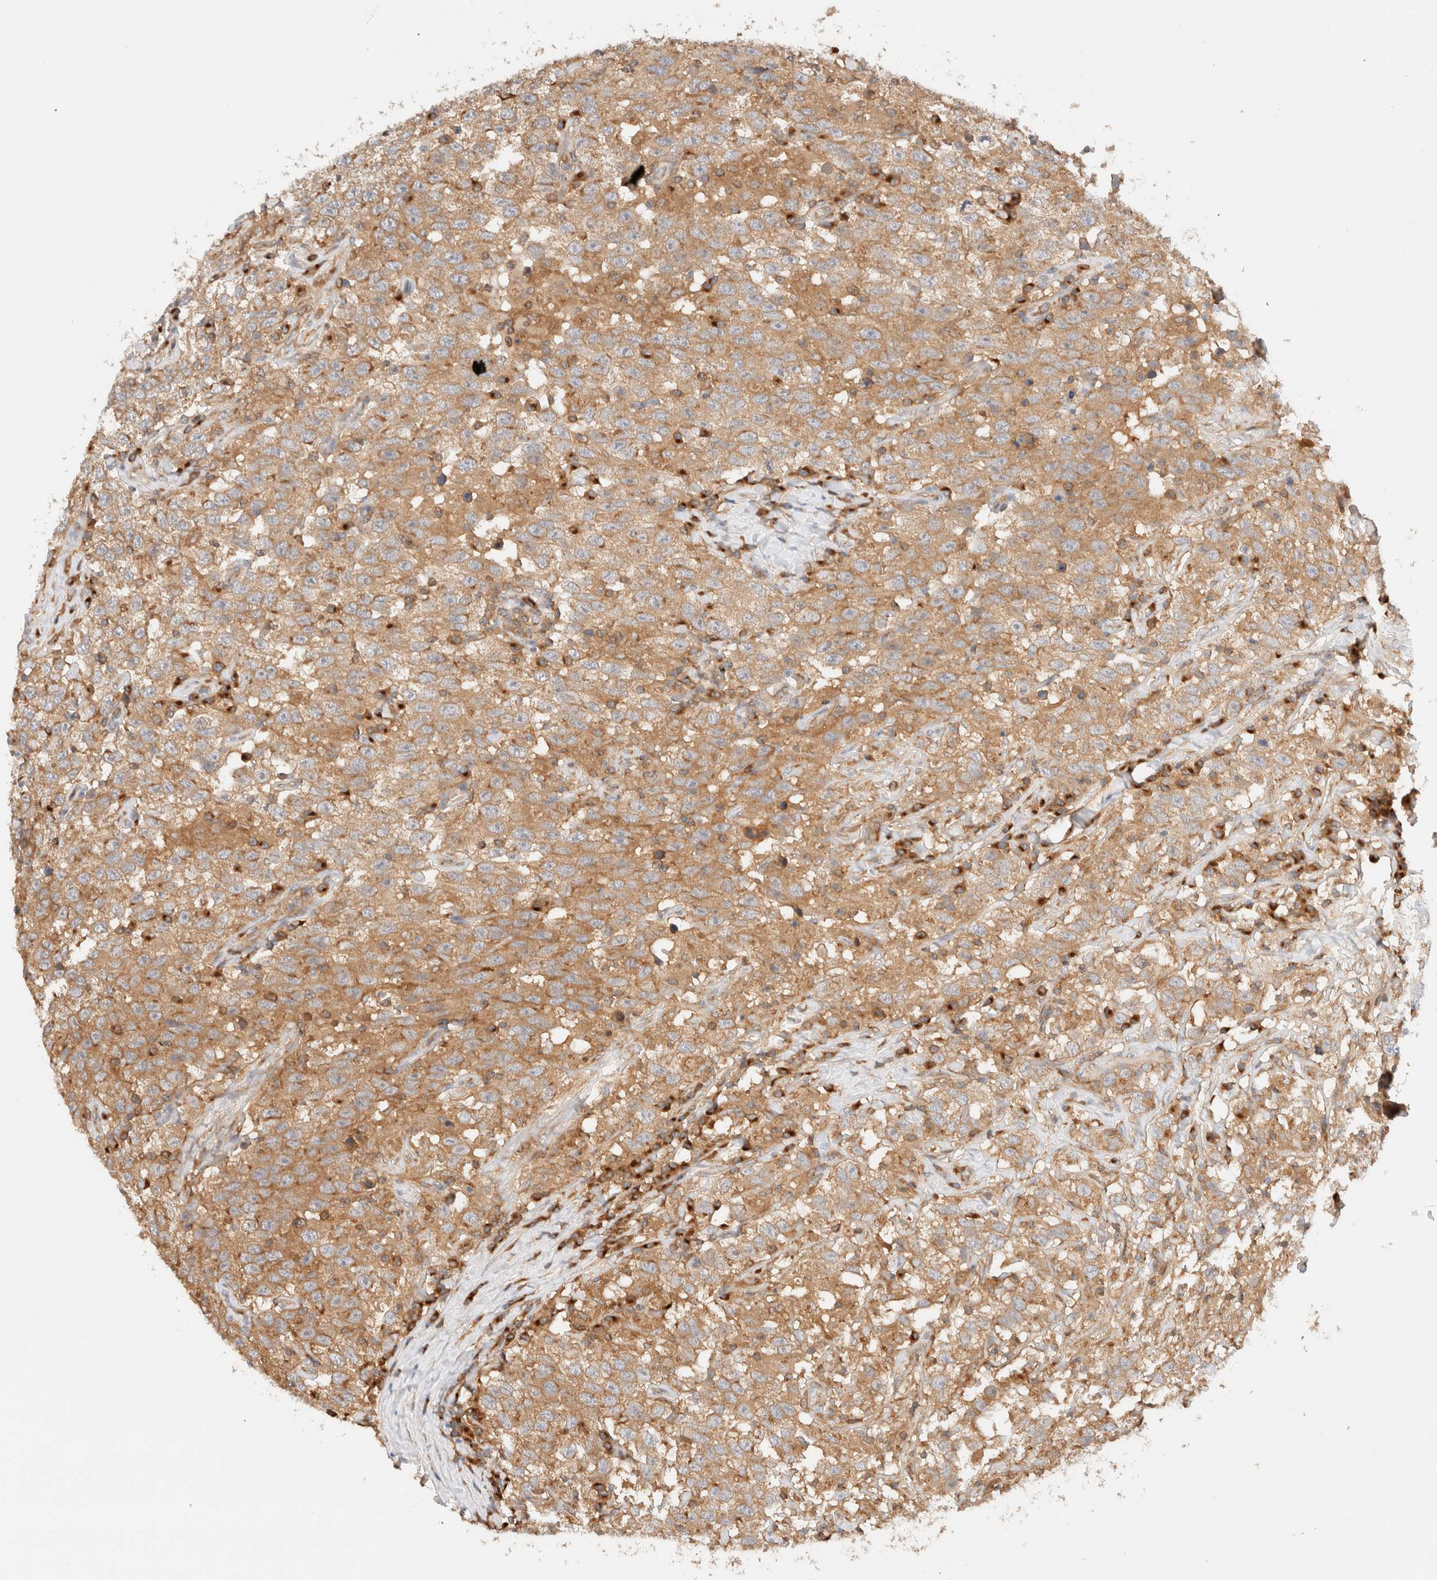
{"staining": {"intensity": "moderate", "quantity": ">75%", "location": "cytoplasmic/membranous"}, "tissue": "testis cancer", "cell_type": "Tumor cells", "image_type": "cancer", "snomed": [{"axis": "morphology", "description": "Seminoma, NOS"}, {"axis": "topography", "description": "Testis"}], "caption": "A brown stain shows moderate cytoplasmic/membranous staining of a protein in testis cancer tumor cells. (Brightfield microscopy of DAB IHC at high magnification).", "gene": "RABEP1", "patient": {"sex": "male", "age": 41}}